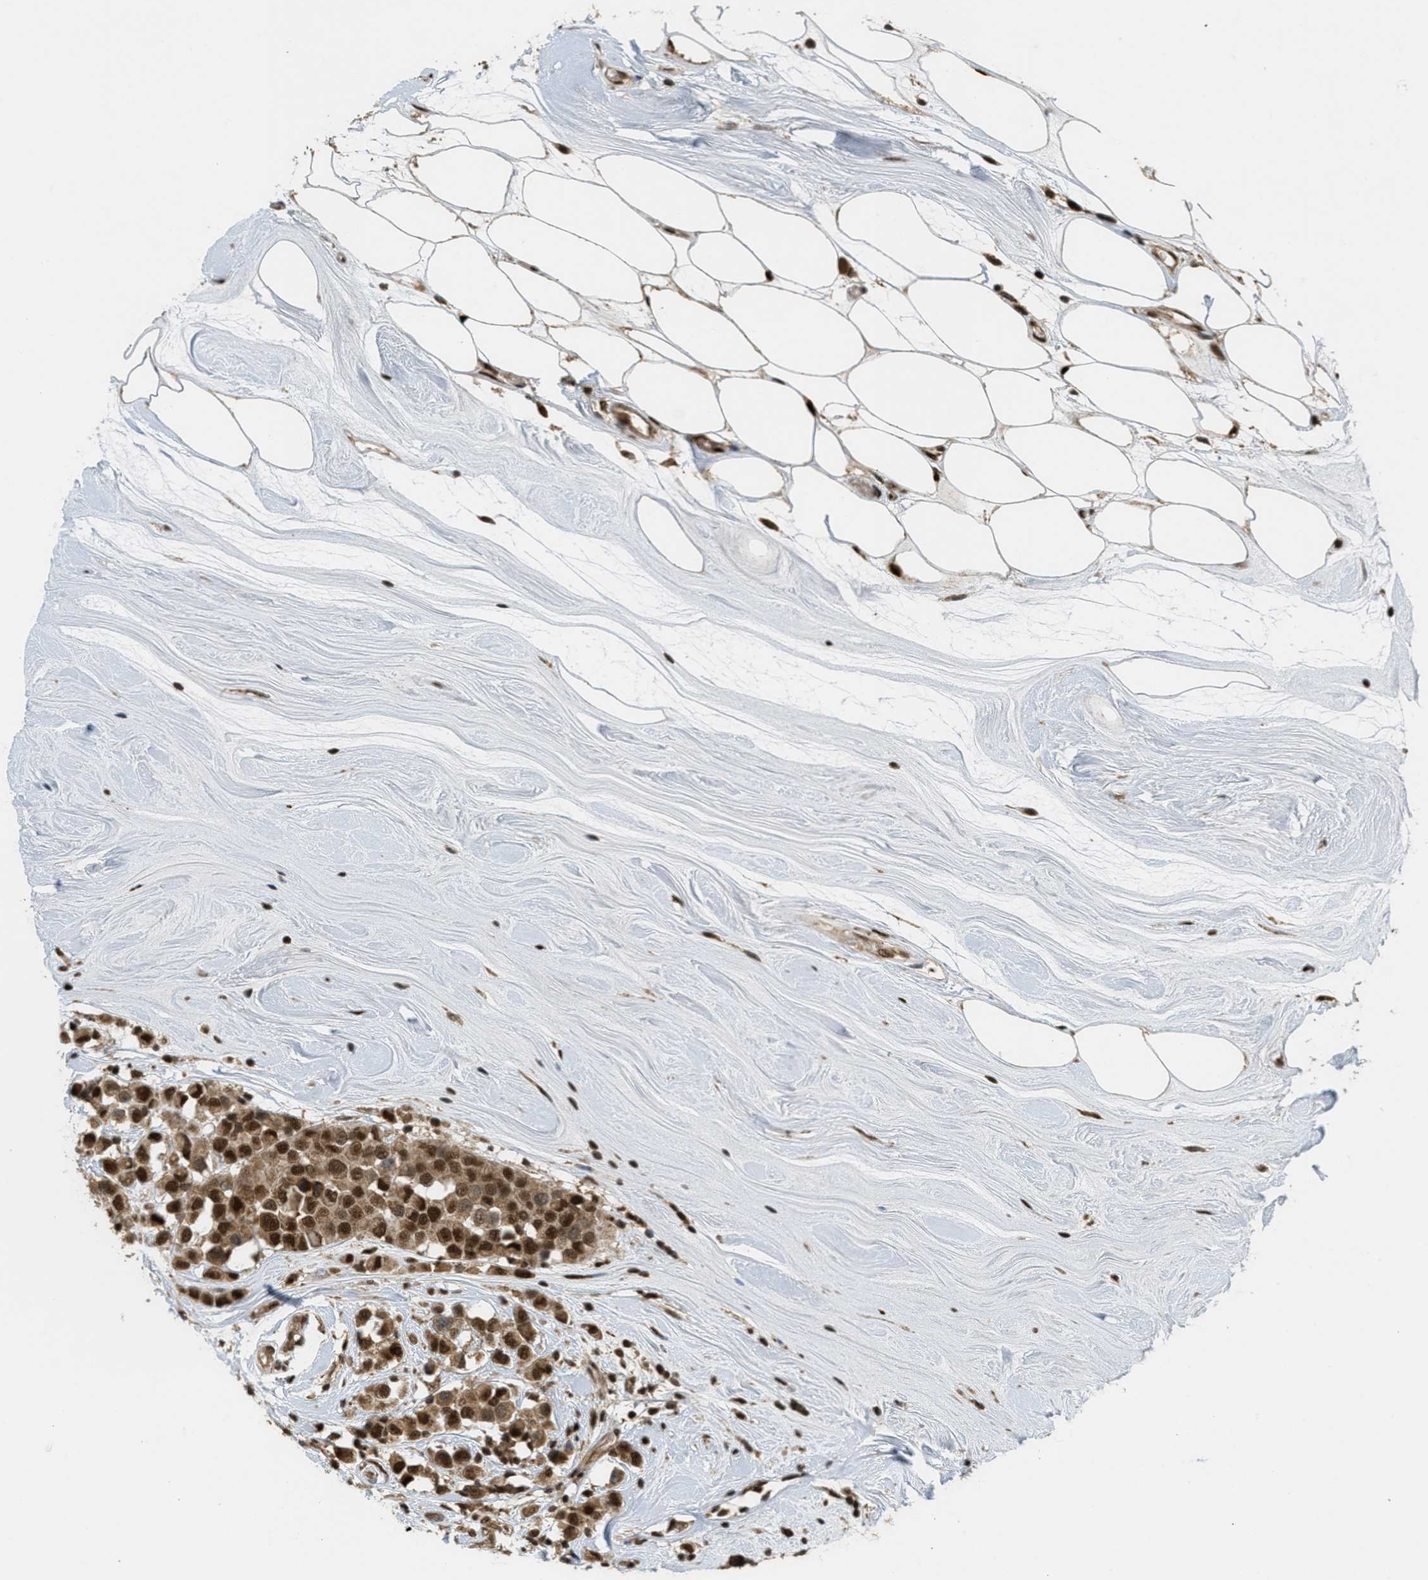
{"staining": {"intensity": "strong", "quantity": ">75%", "location": "cytoplasmic/membranous,nuclear"}, "tissue": "breast cancer", "cell_type": "Tumor cells", "image_type": "cancer", "snomed": [{"axis": "morphology", "description": "Duct carcinoma"}, {"axis": "topography", "description": "Breast"}], "caption": "The immunohistochemical stain highlights strong cytoplasmic/membranous and nuclear staining in tumor cells of intraductal carcinoma (breast) tissue.", "gene": "TLK1", "patient": {"sex": "female", "age": 61}}